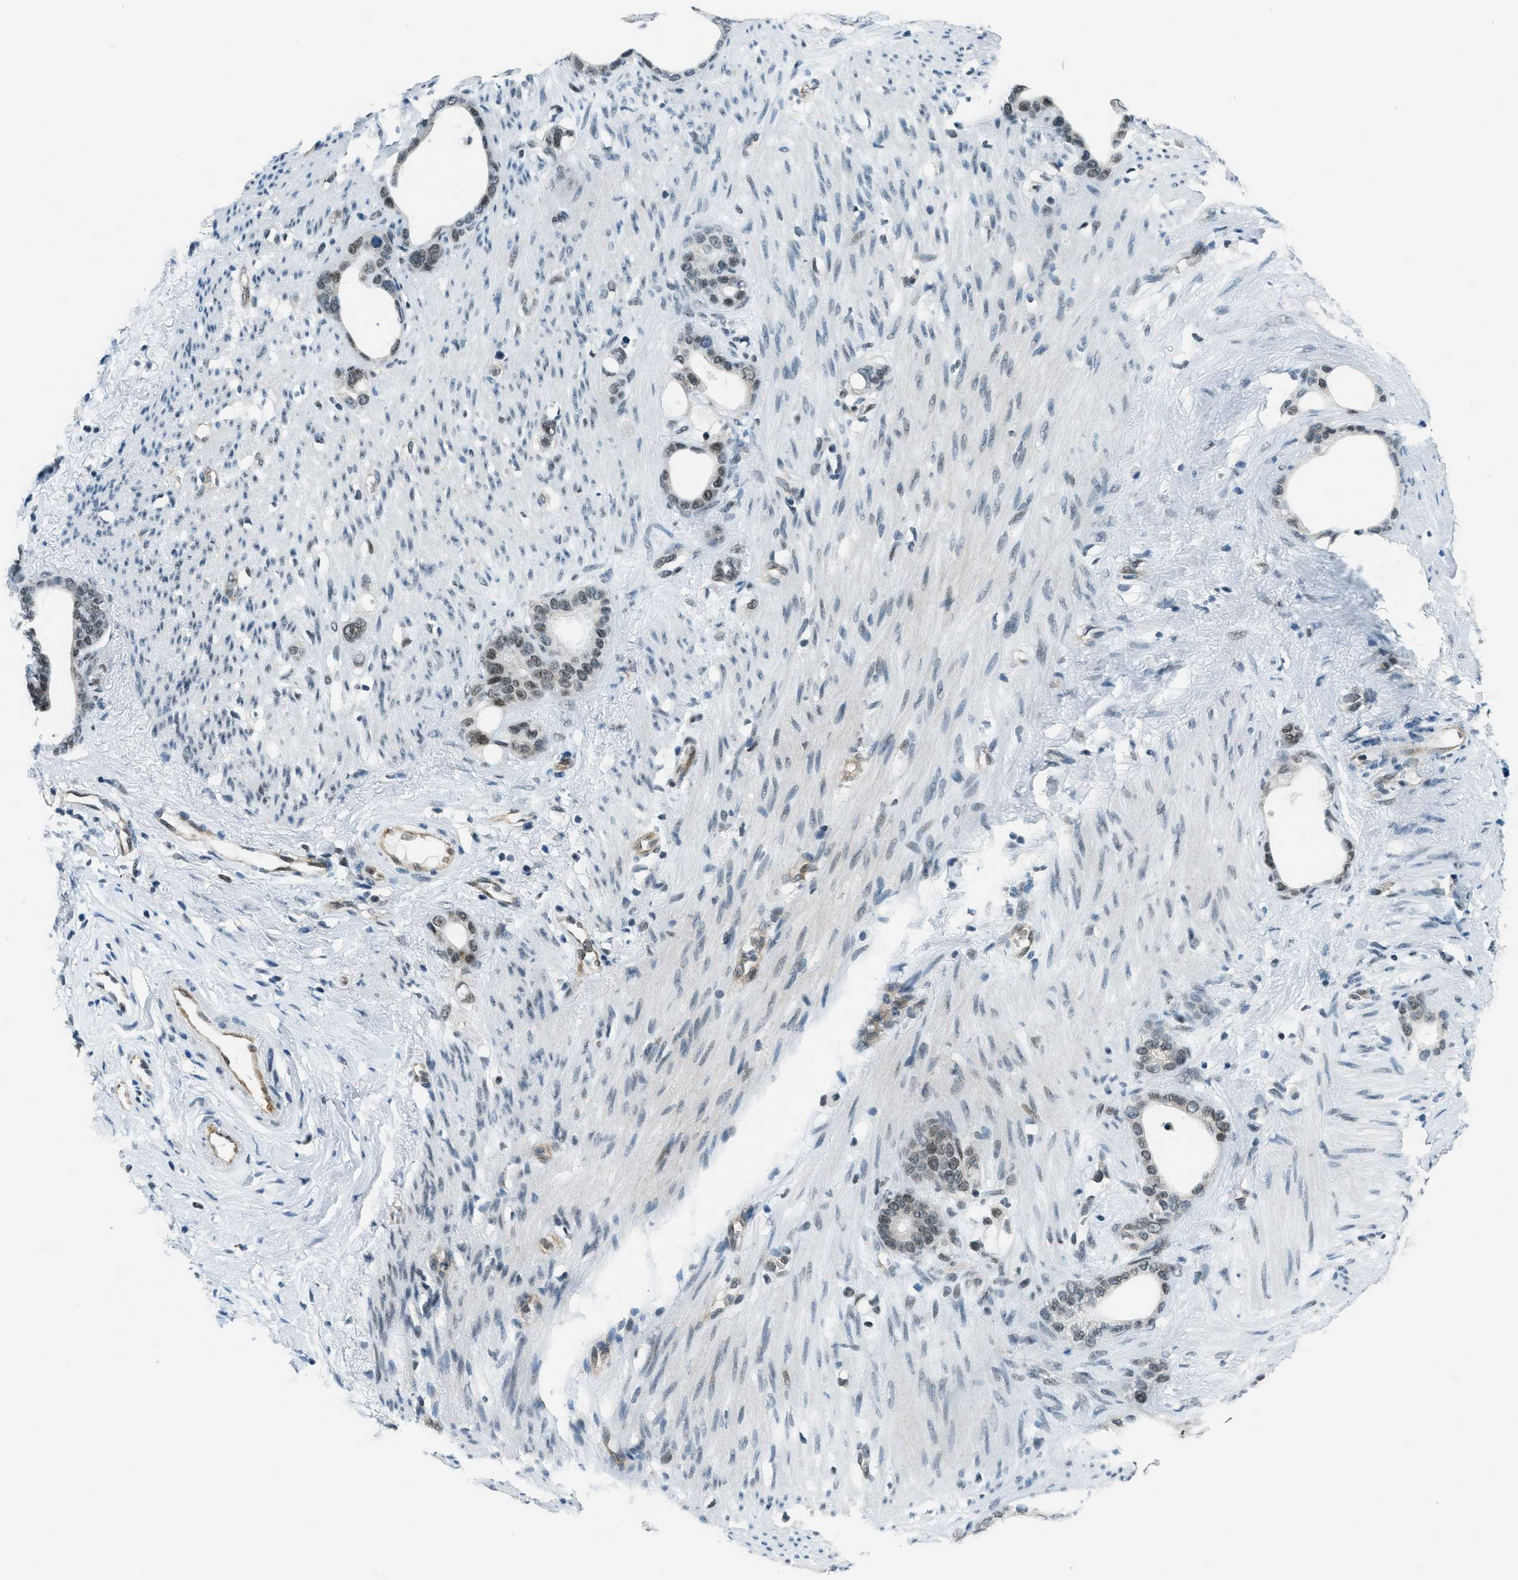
{"staining": {"intensity": "weak", "quantity": "<25%", "location": "nuclear"}, "tissue": "stomach cancer", "cell_type": "Tumor cells", "image_type": "cancer", "snomed": [{"axis": "morphology", "description": "Adenocarcinoma, NOS"}, {"axis": "topography", "description": "Stomach"}], "caption": "High power microscopy histopathology image of an immunohistochemistry histopathology image of stomach adenocarcinoma, revealing no significant expression in tumor cells.", "gene": "KLF6", "patient": {"sex": "female", "age": 75}}